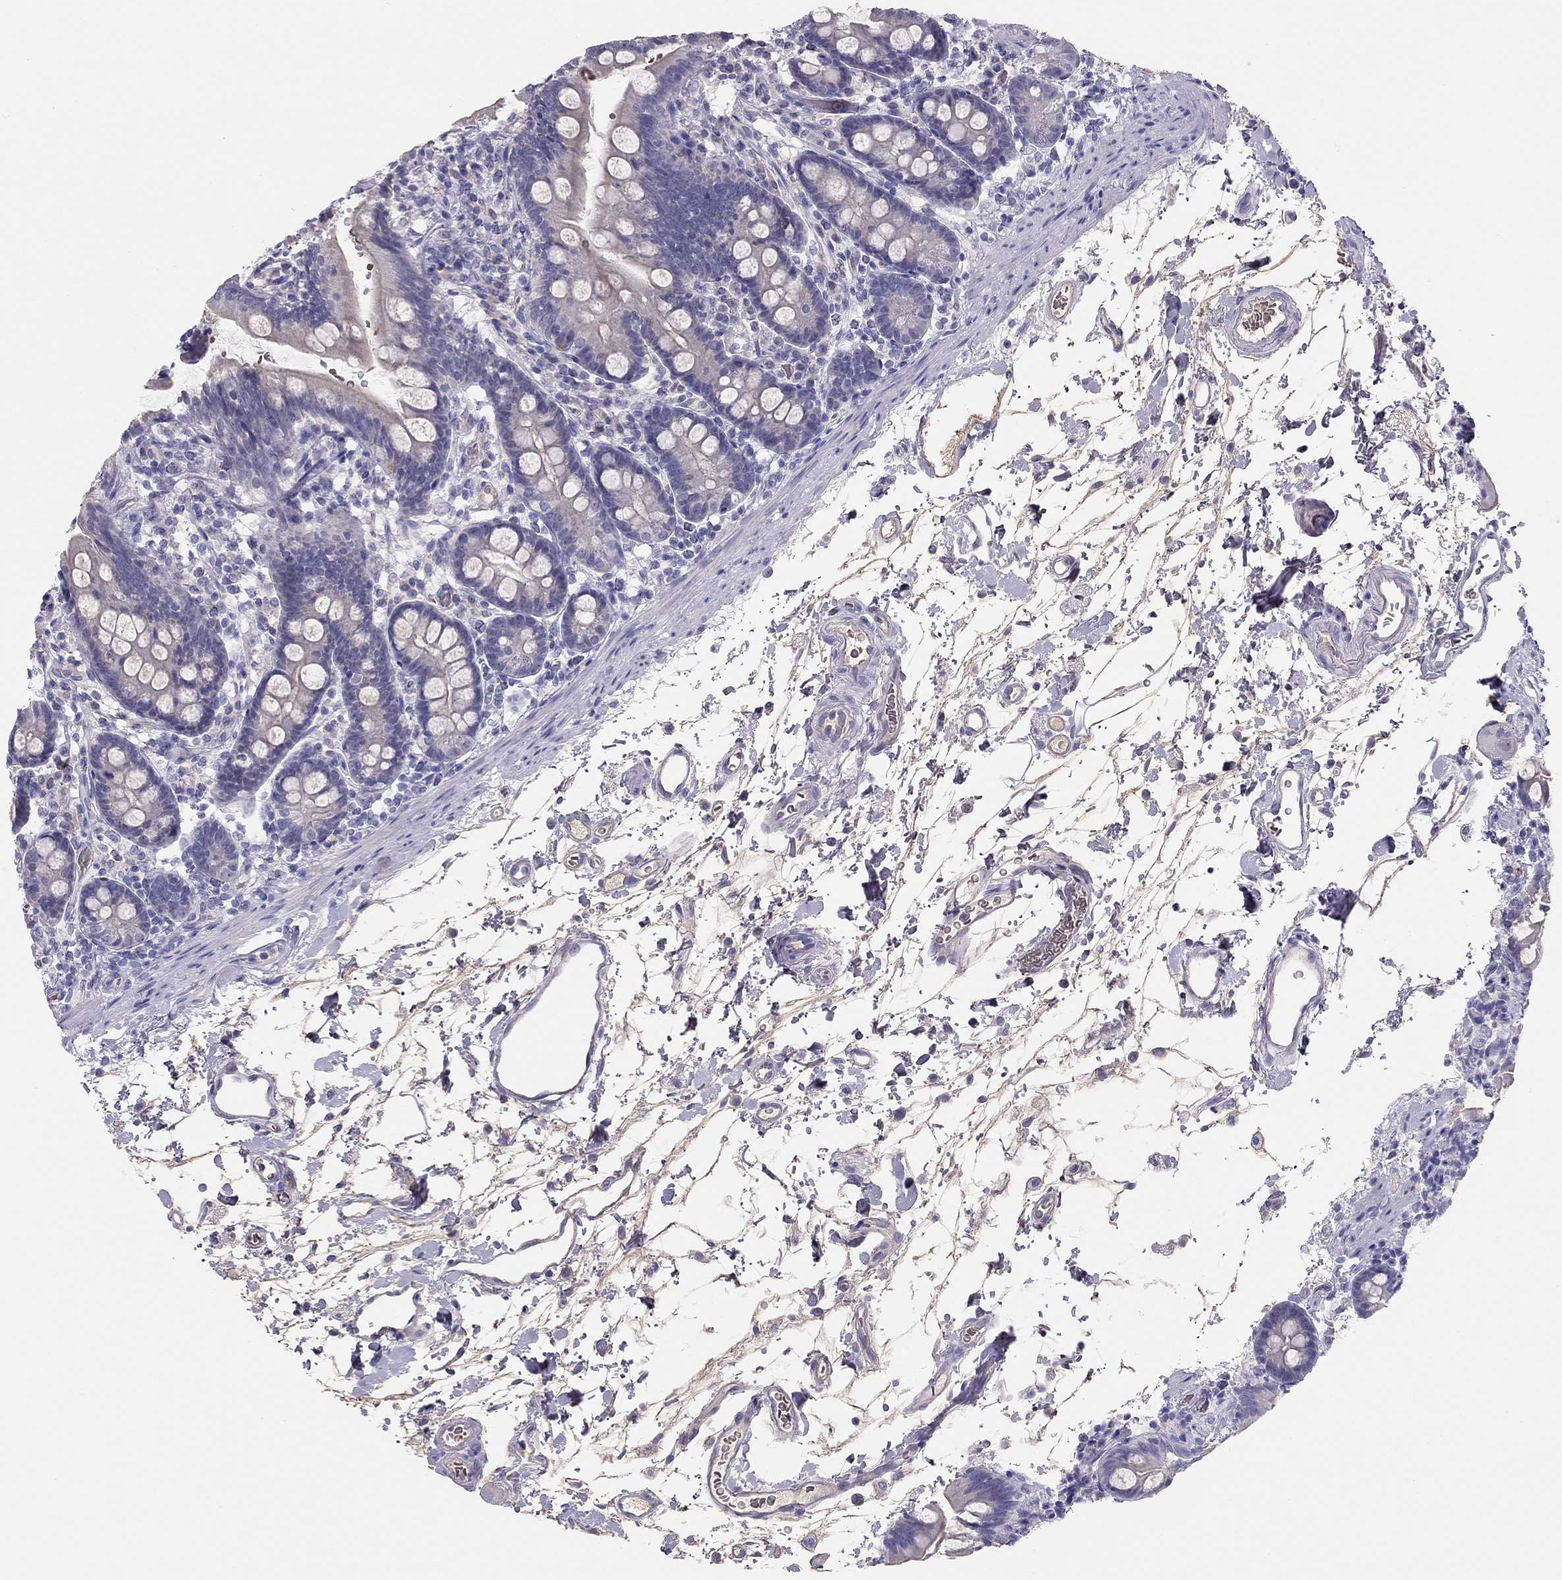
{"staining": {"intensity": "negative", "quantity": "none", "location": "none"}, "tissue": "small intestine", "cell_type": "Glandular cells", "image_type": "normal", "snomed": [{"axis": "morphology", "description": "Normal tissue, NOS"}, {"axis": "topography", "description": "Small intestine"}], "caption": "DAB immunohistochemical staining of benign small intestine shows no significant staining in glandular cells. (Immunohistochemistry, brightfield microscopy, high magnification).", "gene": "RHCE", "patient": {"sex": "female", "age": 44}}